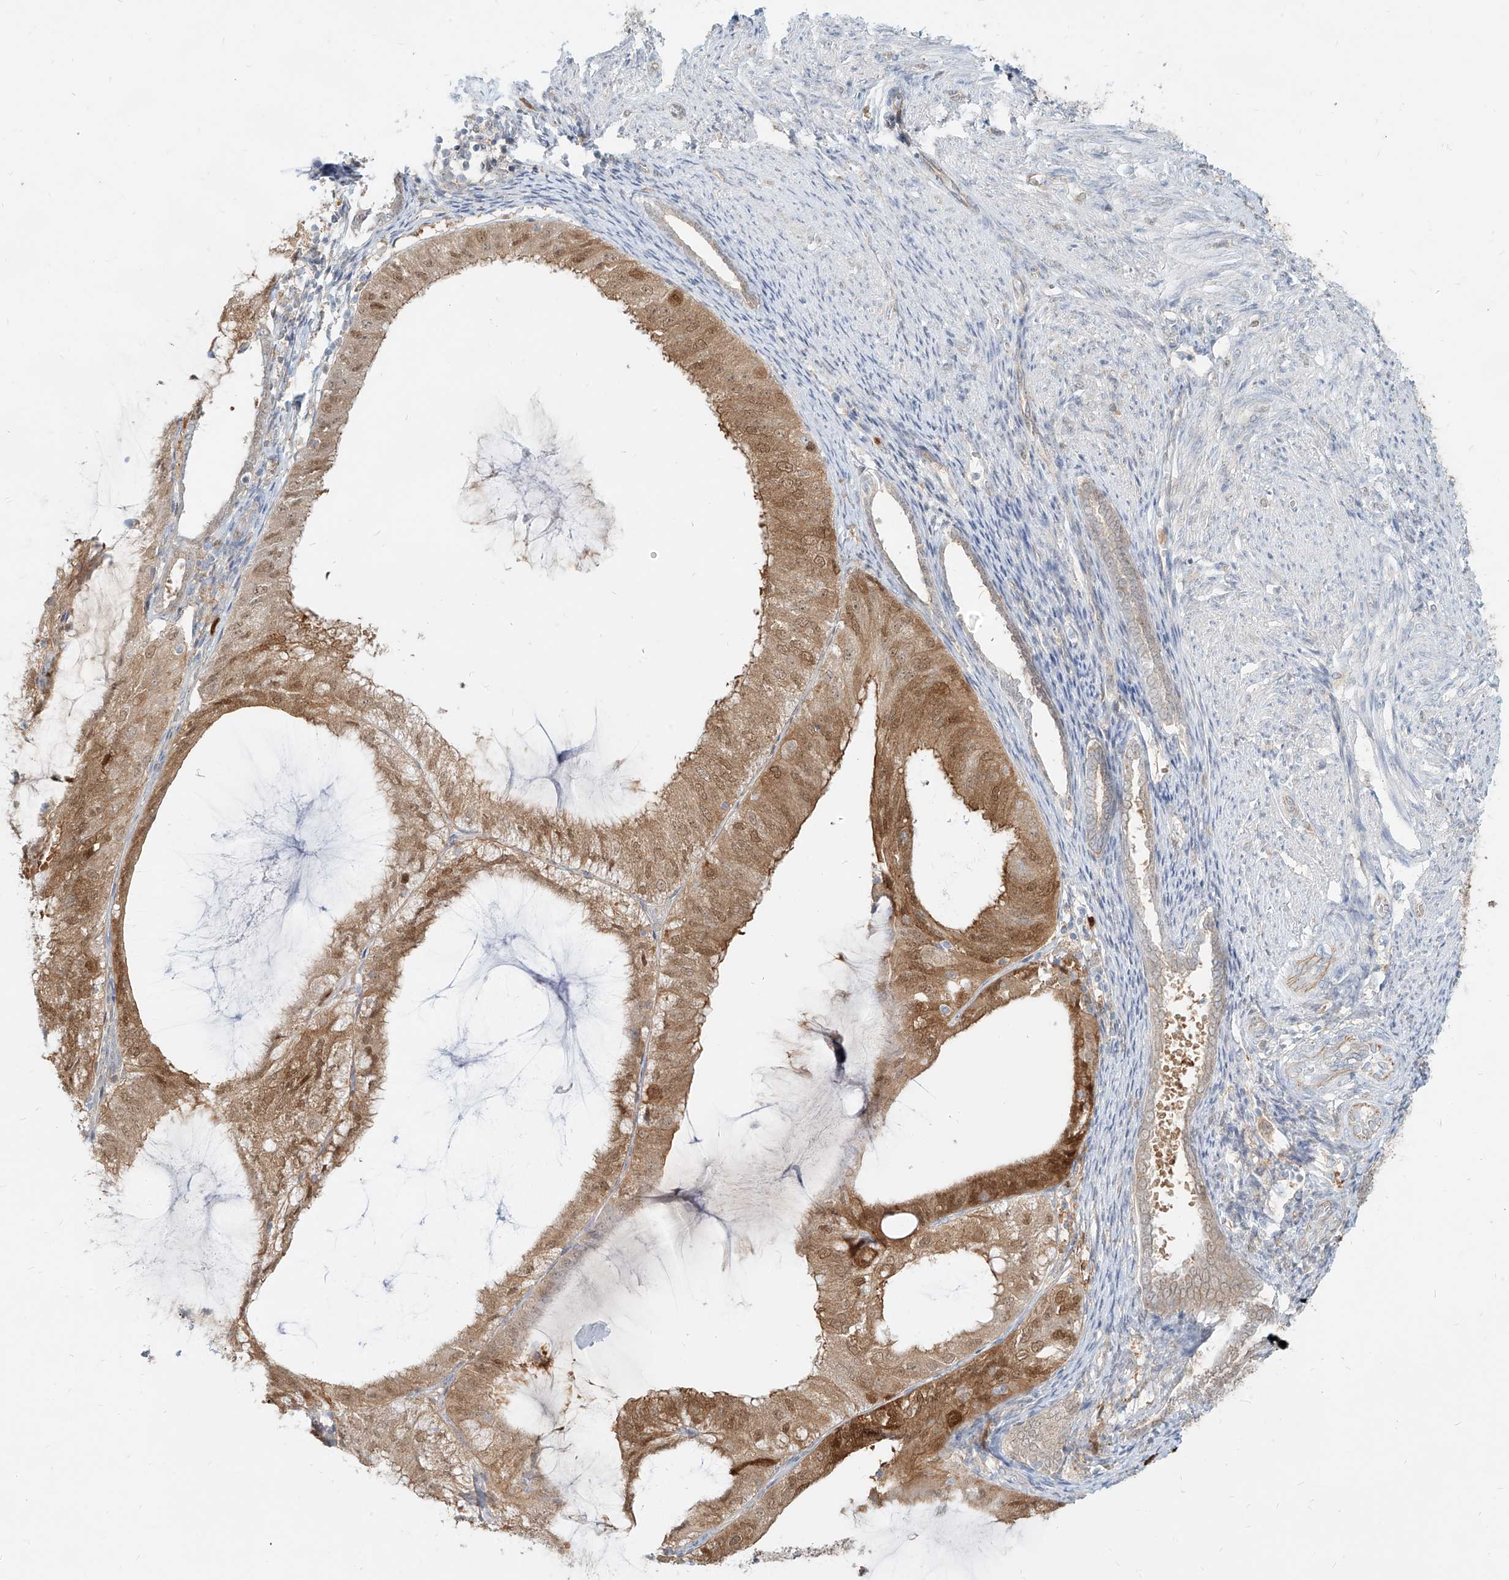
{"staining": {"intensity": "moderate", "quantity": "25%-75%", "location": "cytoplasmic/membranous,nuclear"}, "tissue": "endometrial cancer", "cell_type": "Tumor cells", "image_type": "cancer", "snomed": [{"axis": "morphology", "description": "Adenocarcinoma, NOS"}, {"axis": "topography", "description": "Endometrium"}], "caption": "Immunohistochemical staining of human endometrial cancer shows medium levels of moderate cytoplasmic/membranous and nuclear staining in approximately 25%-75% of tumor cells.", "gene": "PGD", "patient": {"sex": "female", "age": 81}}